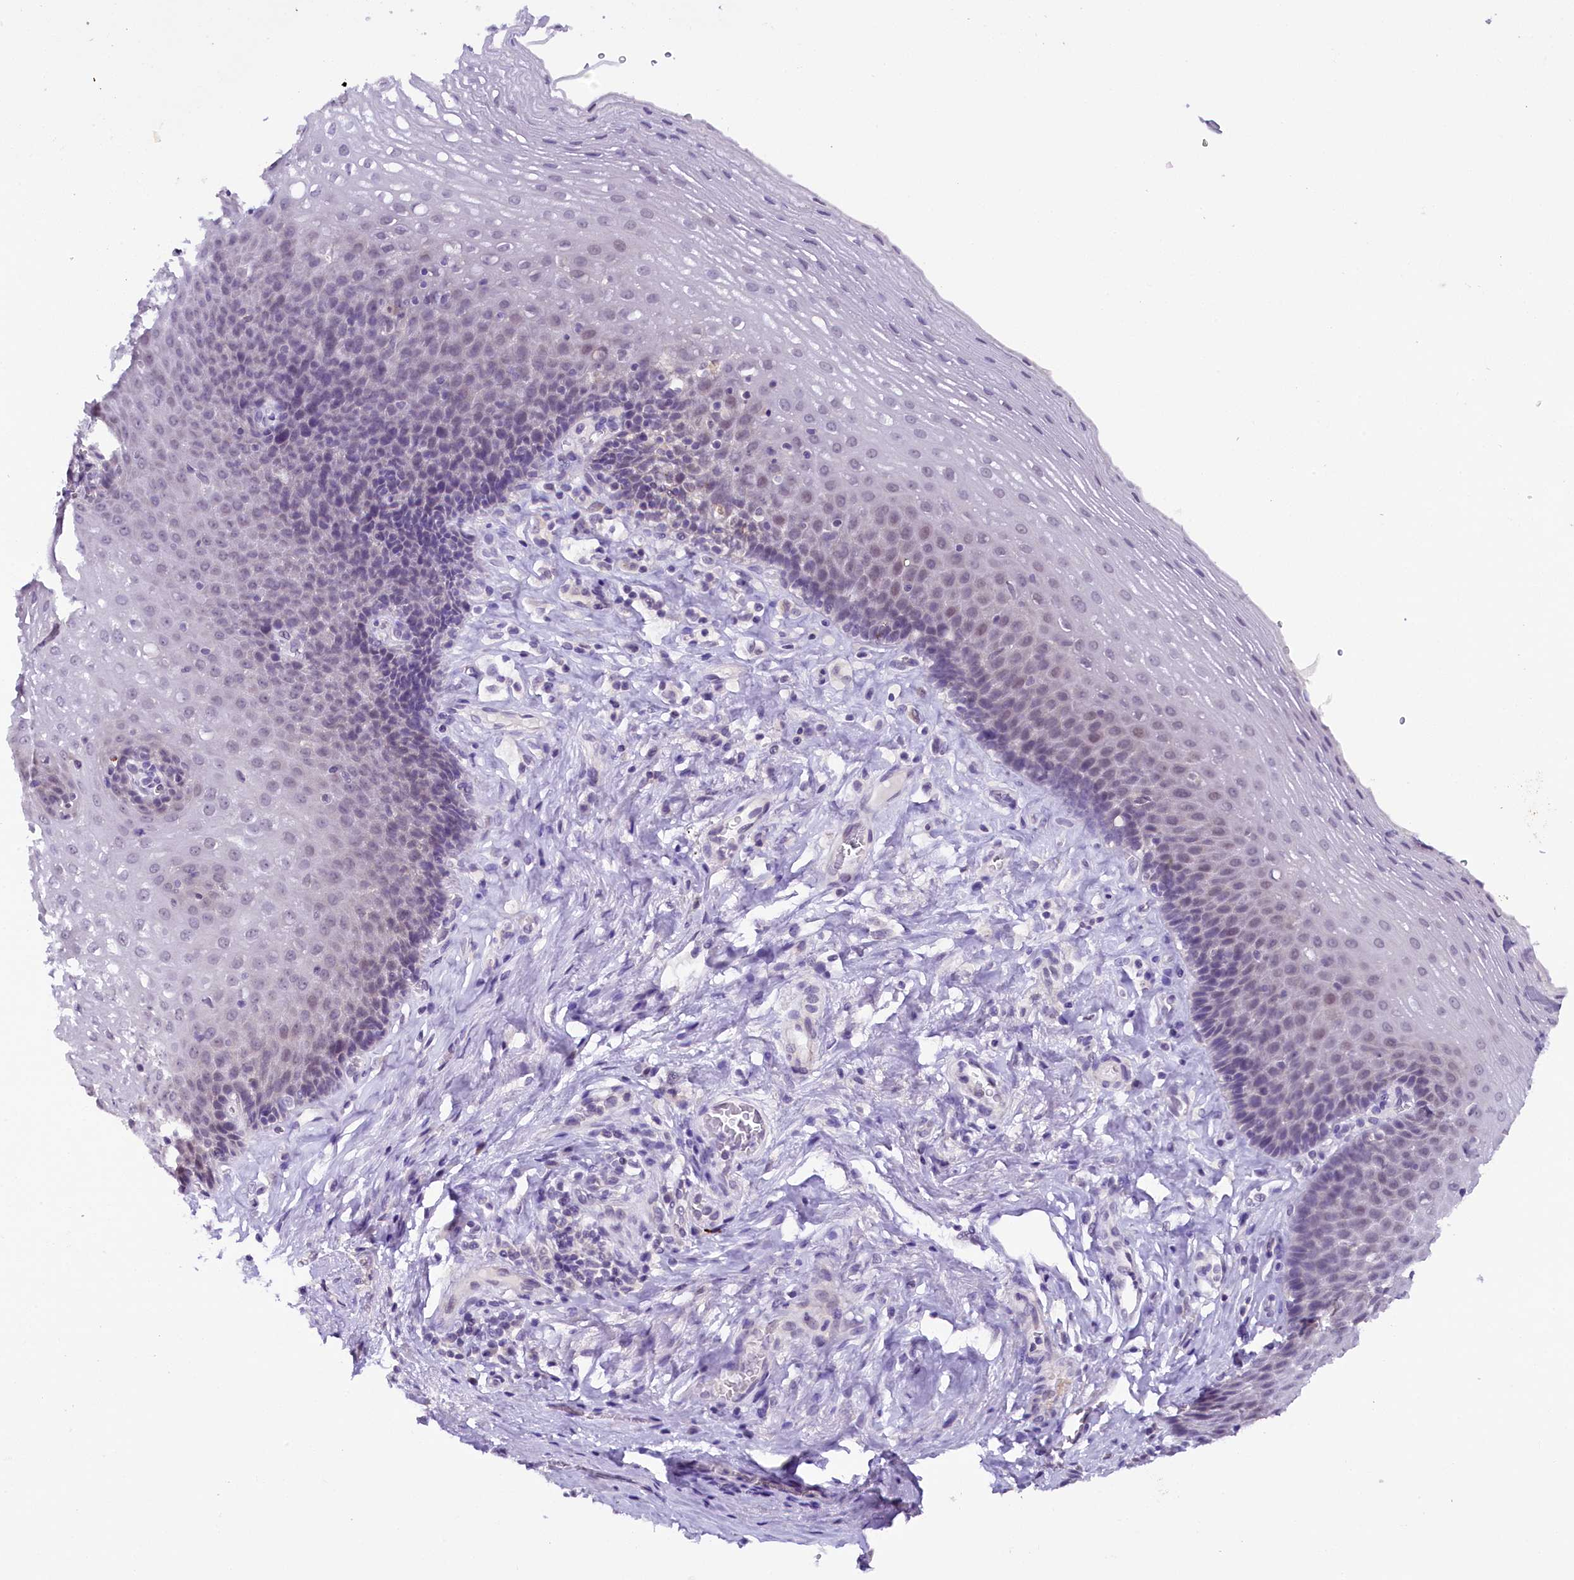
{"staining": {"intensity": "negative", "quantity": "none", "location": "none"}, "tissue": "esophagus", "cell_type": "Squamous epithelial cells", "image_type": "normal", "snomed": [{"axis": "morphology", "description": "Normal tissue, NOS"}, {"axis": "topography", "description": "Esophagus"}], "caption": "IHC histopathology image of normal esophagus stained for a protein (brown), which displays no expression in squamous epithelial cells.", "gene": "IQCN", "patient": {"sex": "female", "age": 66}}